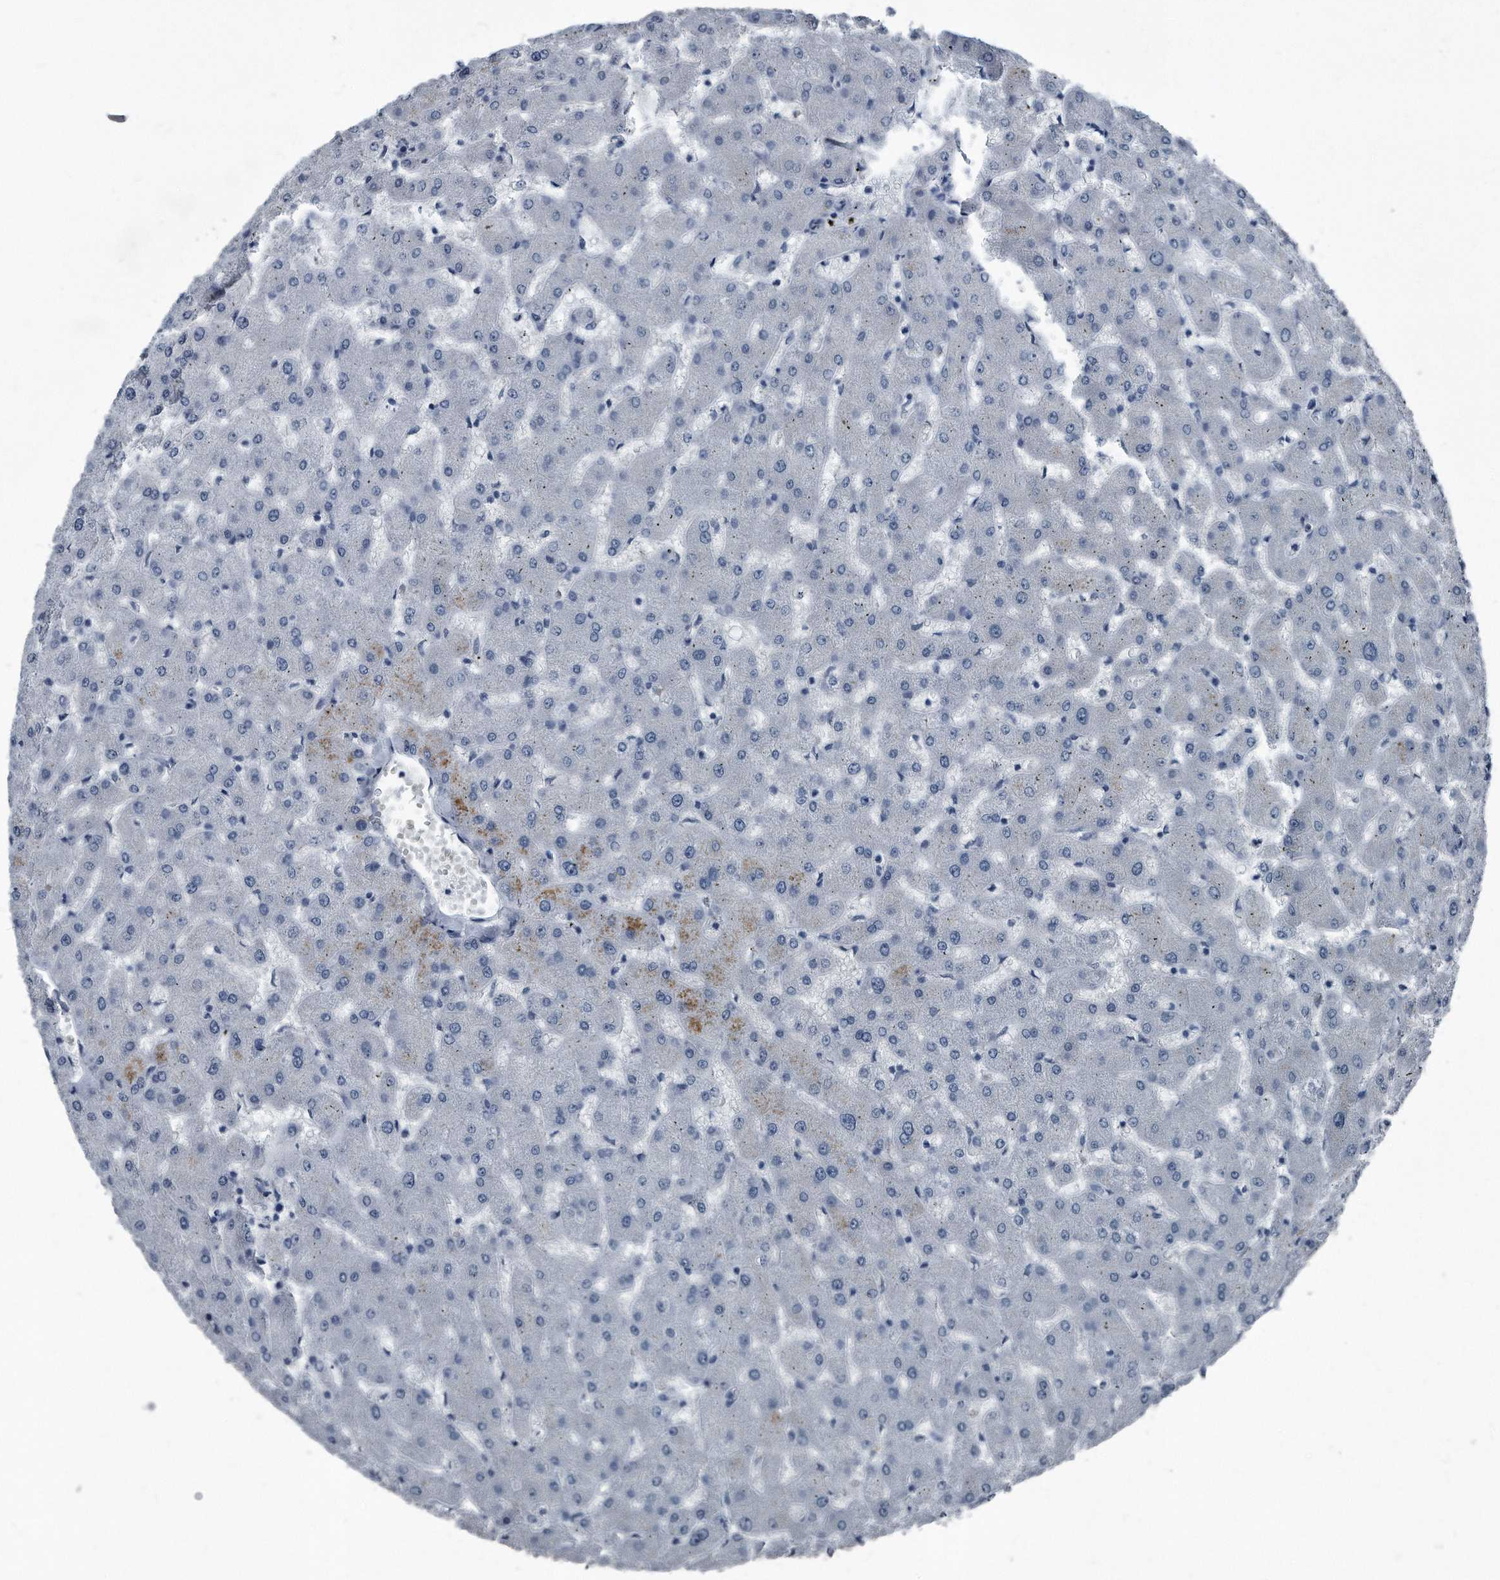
{"staining": {"intensity": "negative", "quantity": "none", "location": "none"}, "tissue": "liver", "cell_type": "Cholangiocytes", "image_type": "normal", "snomed": [{"axis": "morphology", "description": "Normal tissue, NOS"}, {"axis": "topography", "description": "Liver"}], "caption": "IHC image of normal liver: human liver stained with DAB shows no significant protein positivity in cholangiocytes. (DAB immunohistochemistry, high magnification).", "gene": "PLEC", "patient": {"sex": "female", "age": 63}}